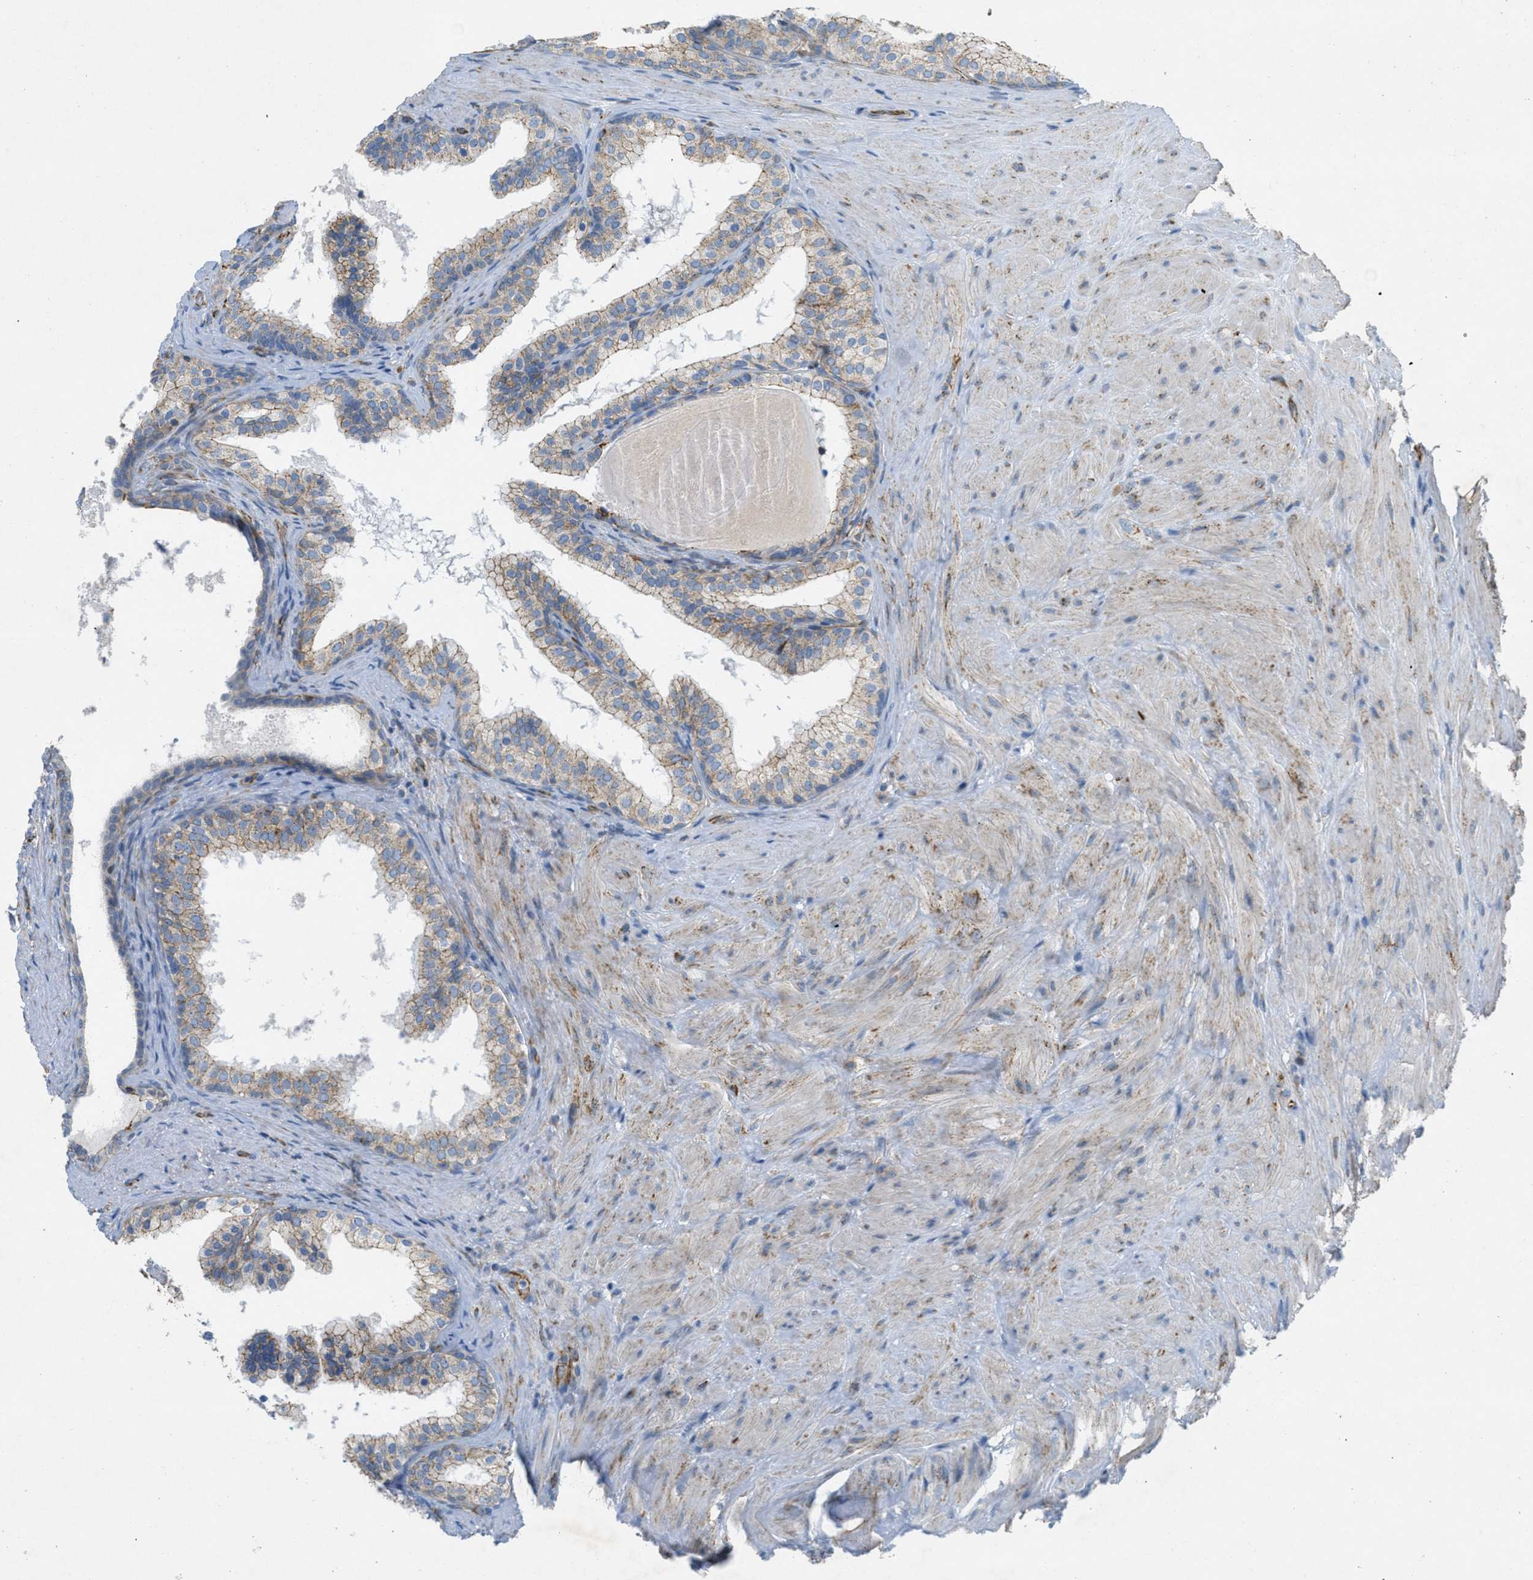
{"staining": {"intensity": "weak", "quantity": ">75%", "location": "cytoplasmic/membranous"}, "tissue": "prostate cancer", "cell_type": "Tumor cells", "image_type": "cancer", "snomed": [{"axis": "morphology", "description": "Adenocarcinoma, Low grade"}, {"axis": "topography", "description": "Prostate"}], "caption": "Prostate cancer (low-grade adenocarcinoma) stained for a protein exhibits weak cytoplasmic/membranous positivity in tumor cells.", "gene": "BTN3A1", "patient": {"sex": "male", "age": 69}}